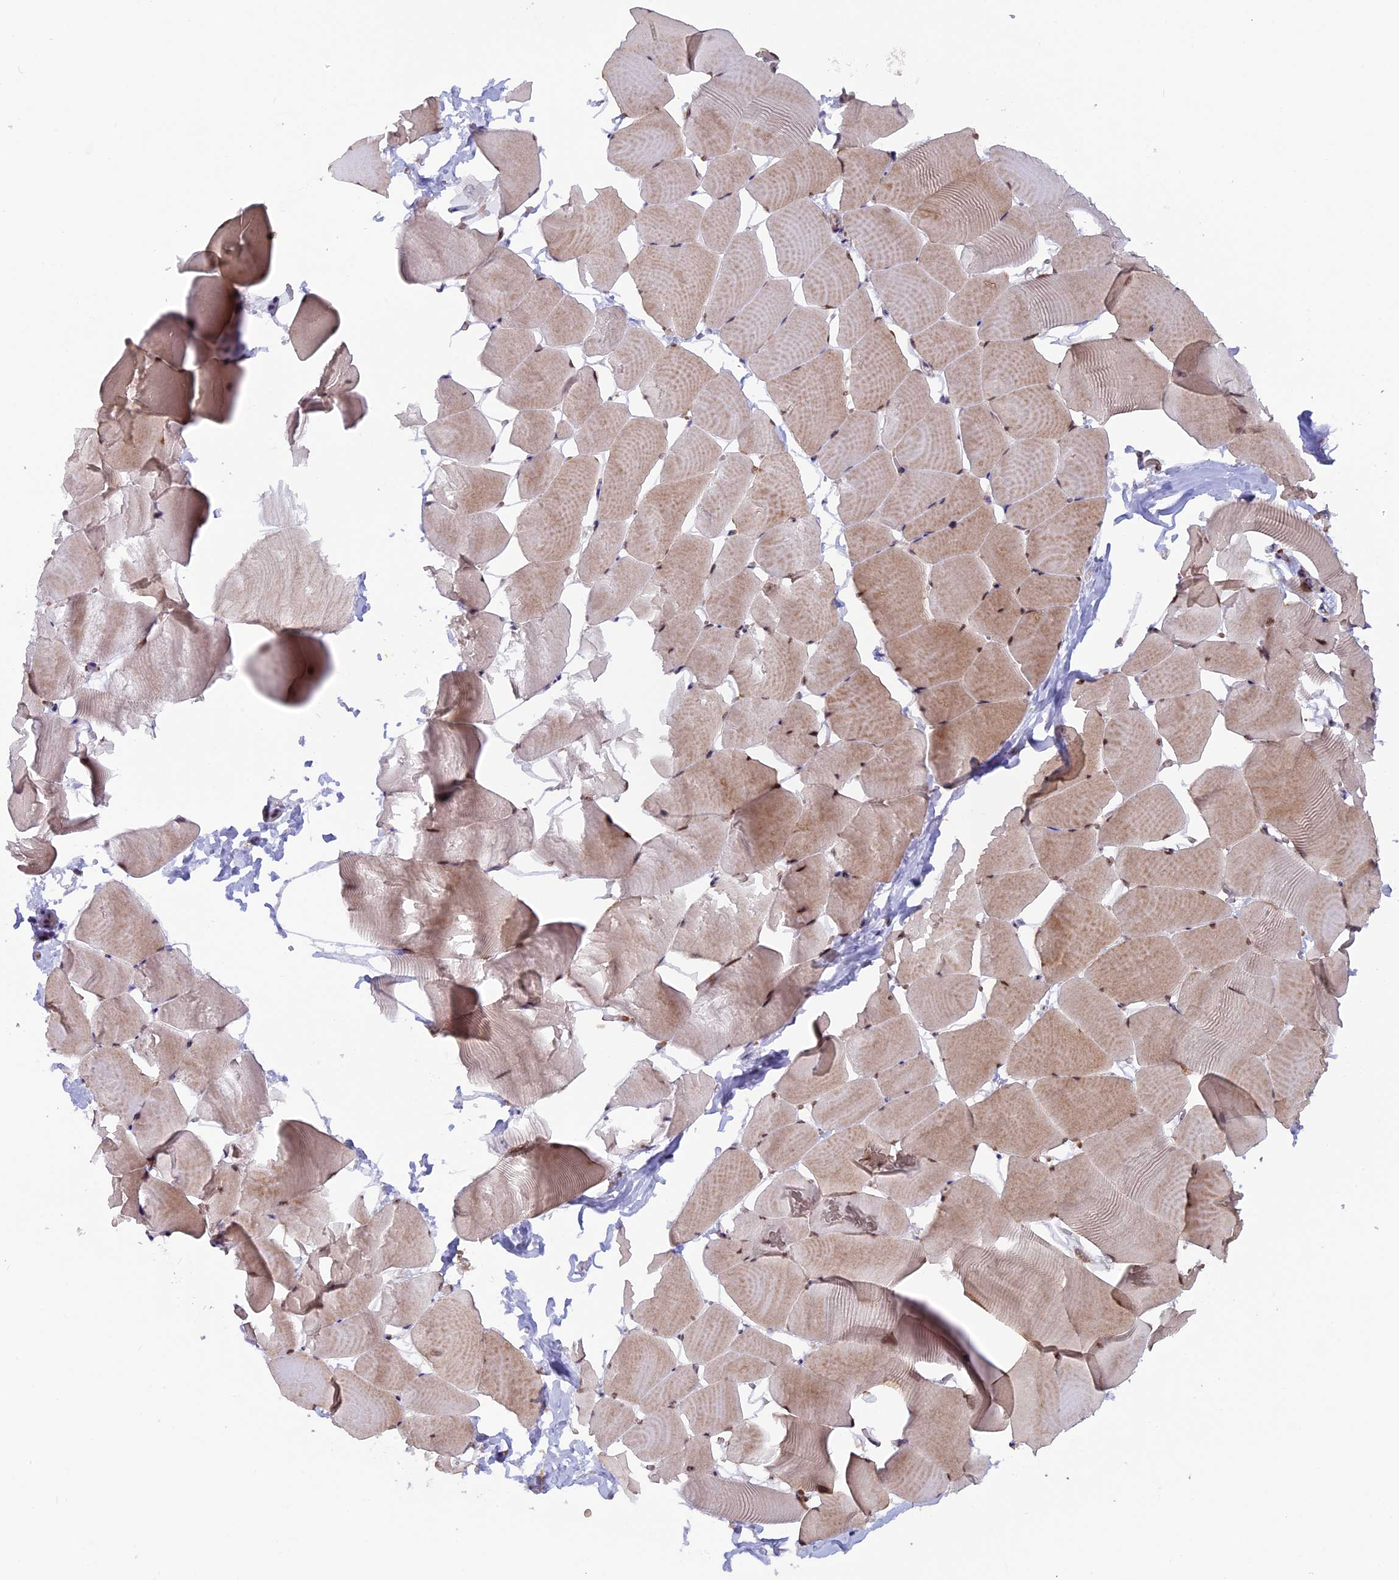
{"staining": {"intensity": "moderate", "quantity": ">75%", "location": "cytoplasmic/membranous,nuclear"}, "tissue": "skeletal muscle", "cell_type": "Myocytes", "image_type": "normal", "snomed": [{"axis": "morphology", "description": "Normal tissue, NOS"}, {"axis": "topography", "description": "Skeletal muscle"}], "caption": "The histopathology image demonstrates immunohistochemical staining of benign skeletal muscle. There is moderate cytoplasmic/membranous,nuclear expression is appreciated in about >75% of myocytes. (brown staining indicates protein expression, while blue staining denotes nuclei).", "gene": "CCDC9B", "patient": {"sex": "male", "age": 25}}